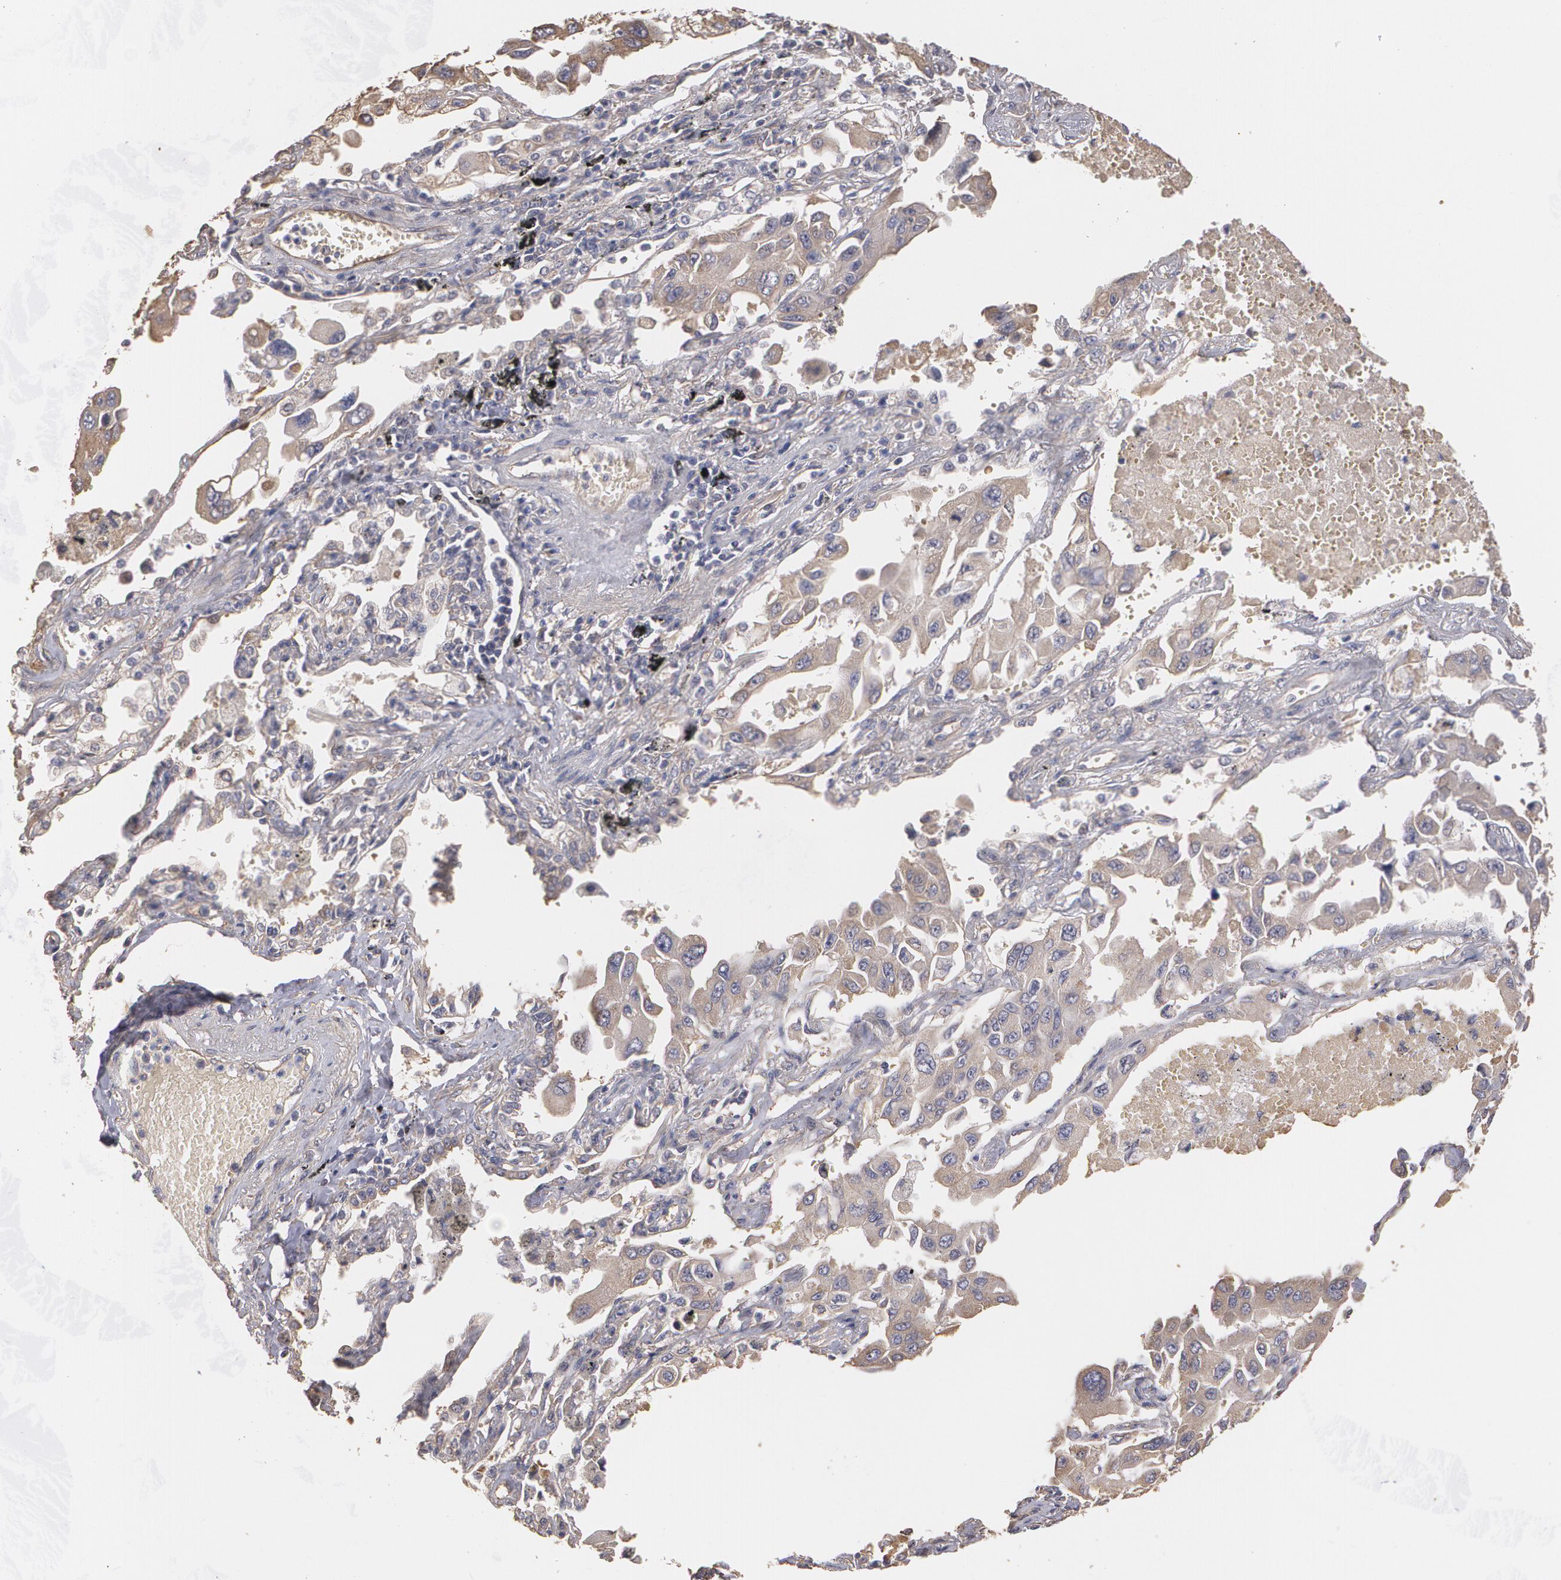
{"staining": {"intensity": "weak", "quantity": ">75%", "location": "cytoplasmic/membranous"}, "tissue": "lung cancer", "cell_type": "Tumor cells", "image_type": "cancer", "snomed": [{"axis": "morphology", "description": "Adenocarcinoma, NOS"}, {"axis": "topography", "description": "Lung"}], "caption": "The histopathology image shows a brown stain indicating the presence of a protein in the cytoplasmic/membranous of tumor cells in adenocarcinoma (lung).", "gene": "PON1", "patient": {"sex": "male", "age": 64}}